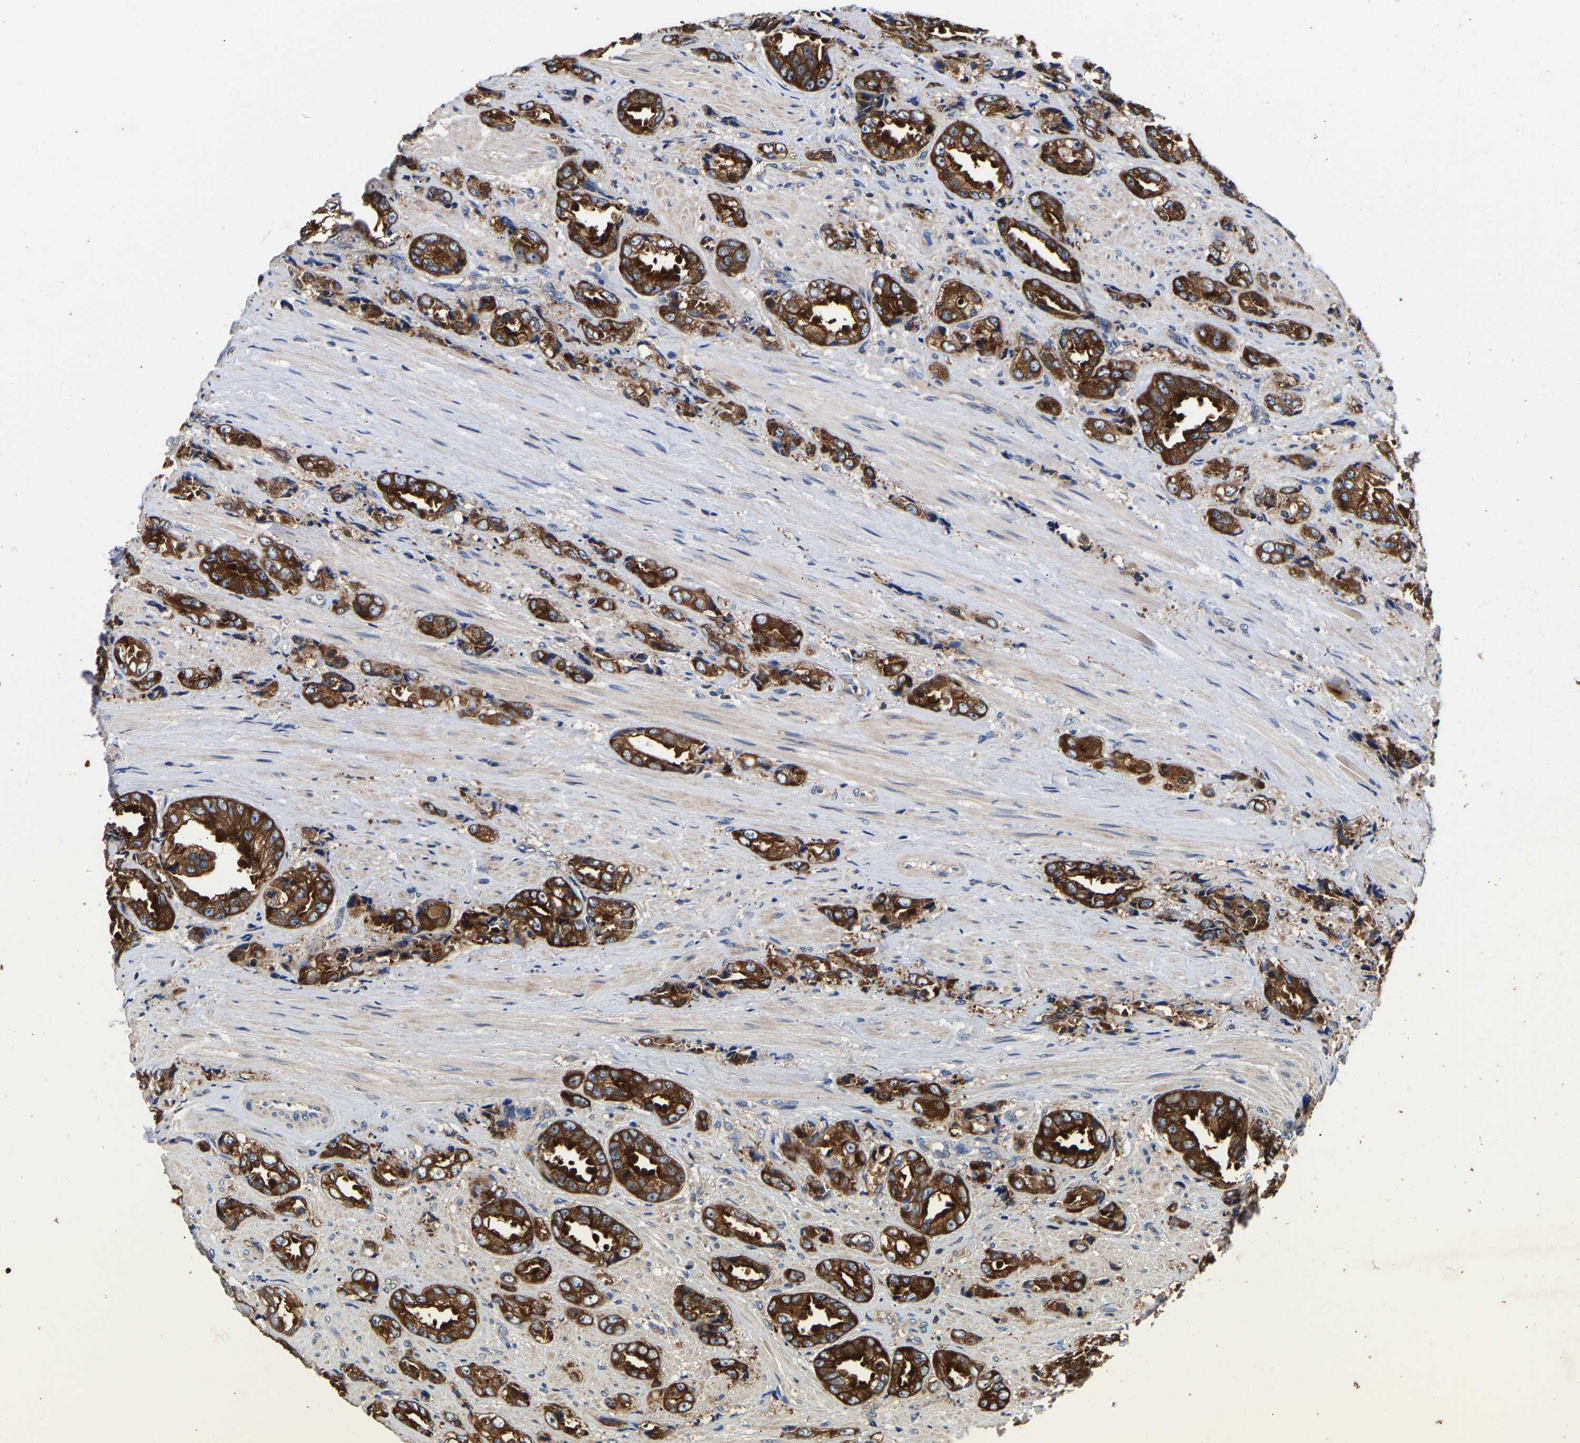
{"staining": {"intensity": "strong", "quantity": ">75%", "location": "cytoplasmic/membranous"}, "tissue": "prostate cancer", "cell_type": "Tumor cells", "image_type": "cancer", "snomed": [{"axis": "morphology", "description": "Adenocarcinoma, High grade"}, {"axis": "topography", "description": "Prostate"}], "caption": "Approximately >75% of tumor cells in human prostate cancer demonstrate strong cytoplasmic/membranous protein expression as visualized by brown immunohistochemical staining.", "gene": "LRBA", "patient": {"sex": "male", "age": 61}}